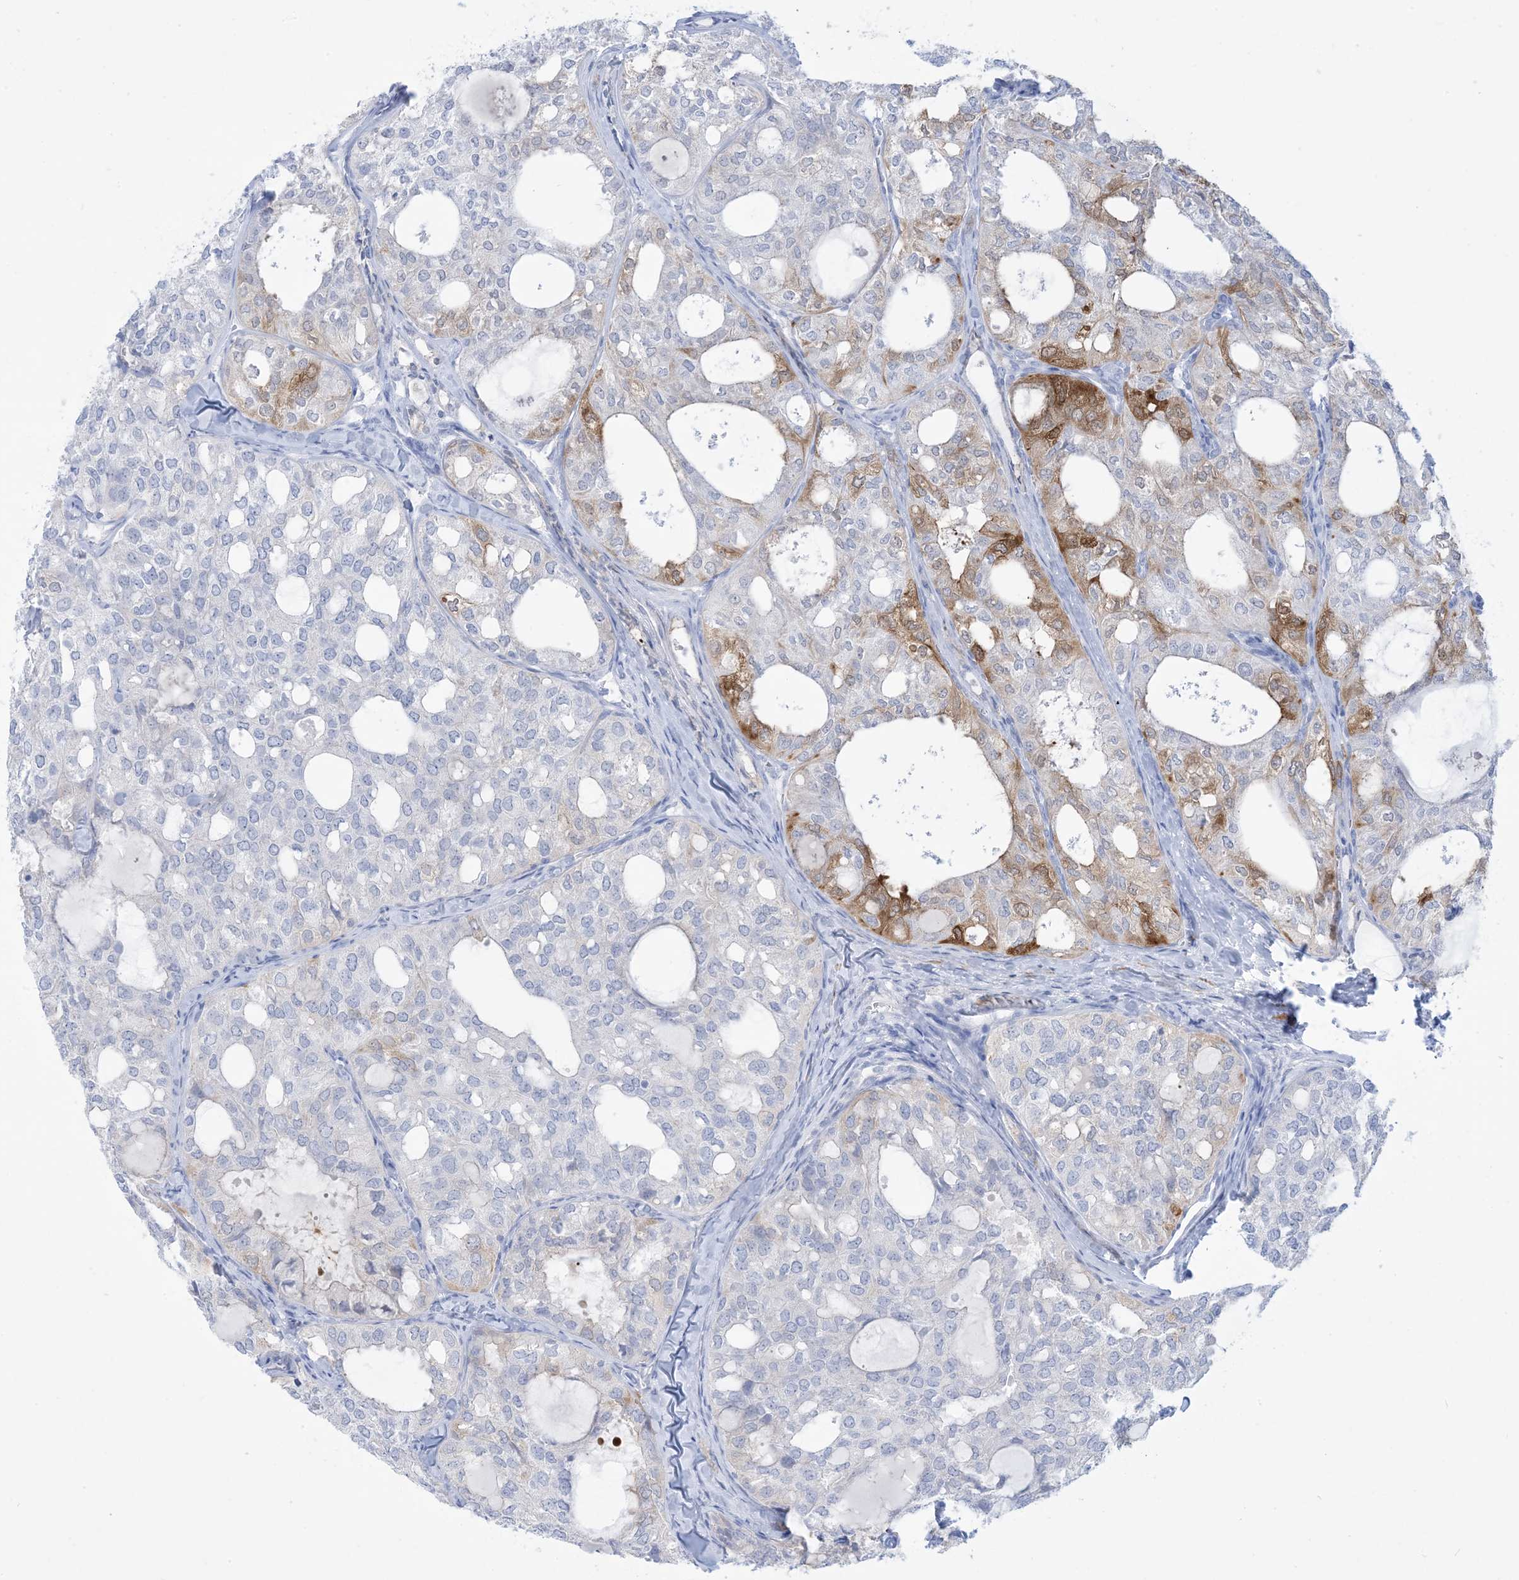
{"staining": {"intensity": "moderate", "quantity": "<25%", "location": "cytoplasmic/membranous"}, "tissue": "thyroid cancer", "cell_type": "Tumor cells", "image_type": "cancer", "snomed": [{"axis": "morphology", "description": "Follicular adenoma carcinoma, NOS"}, {"axis": "topography", "description": "Thyroid gland"}], "caption": "Protein expression by immunohistochemistry (IHC) demonstrates moderate cytoplasmic/membranous expression in about <25% of tumor cells in thyroid cancer.", "gene": "MARS2", "patient": {"sex": "male", "age": 75}}